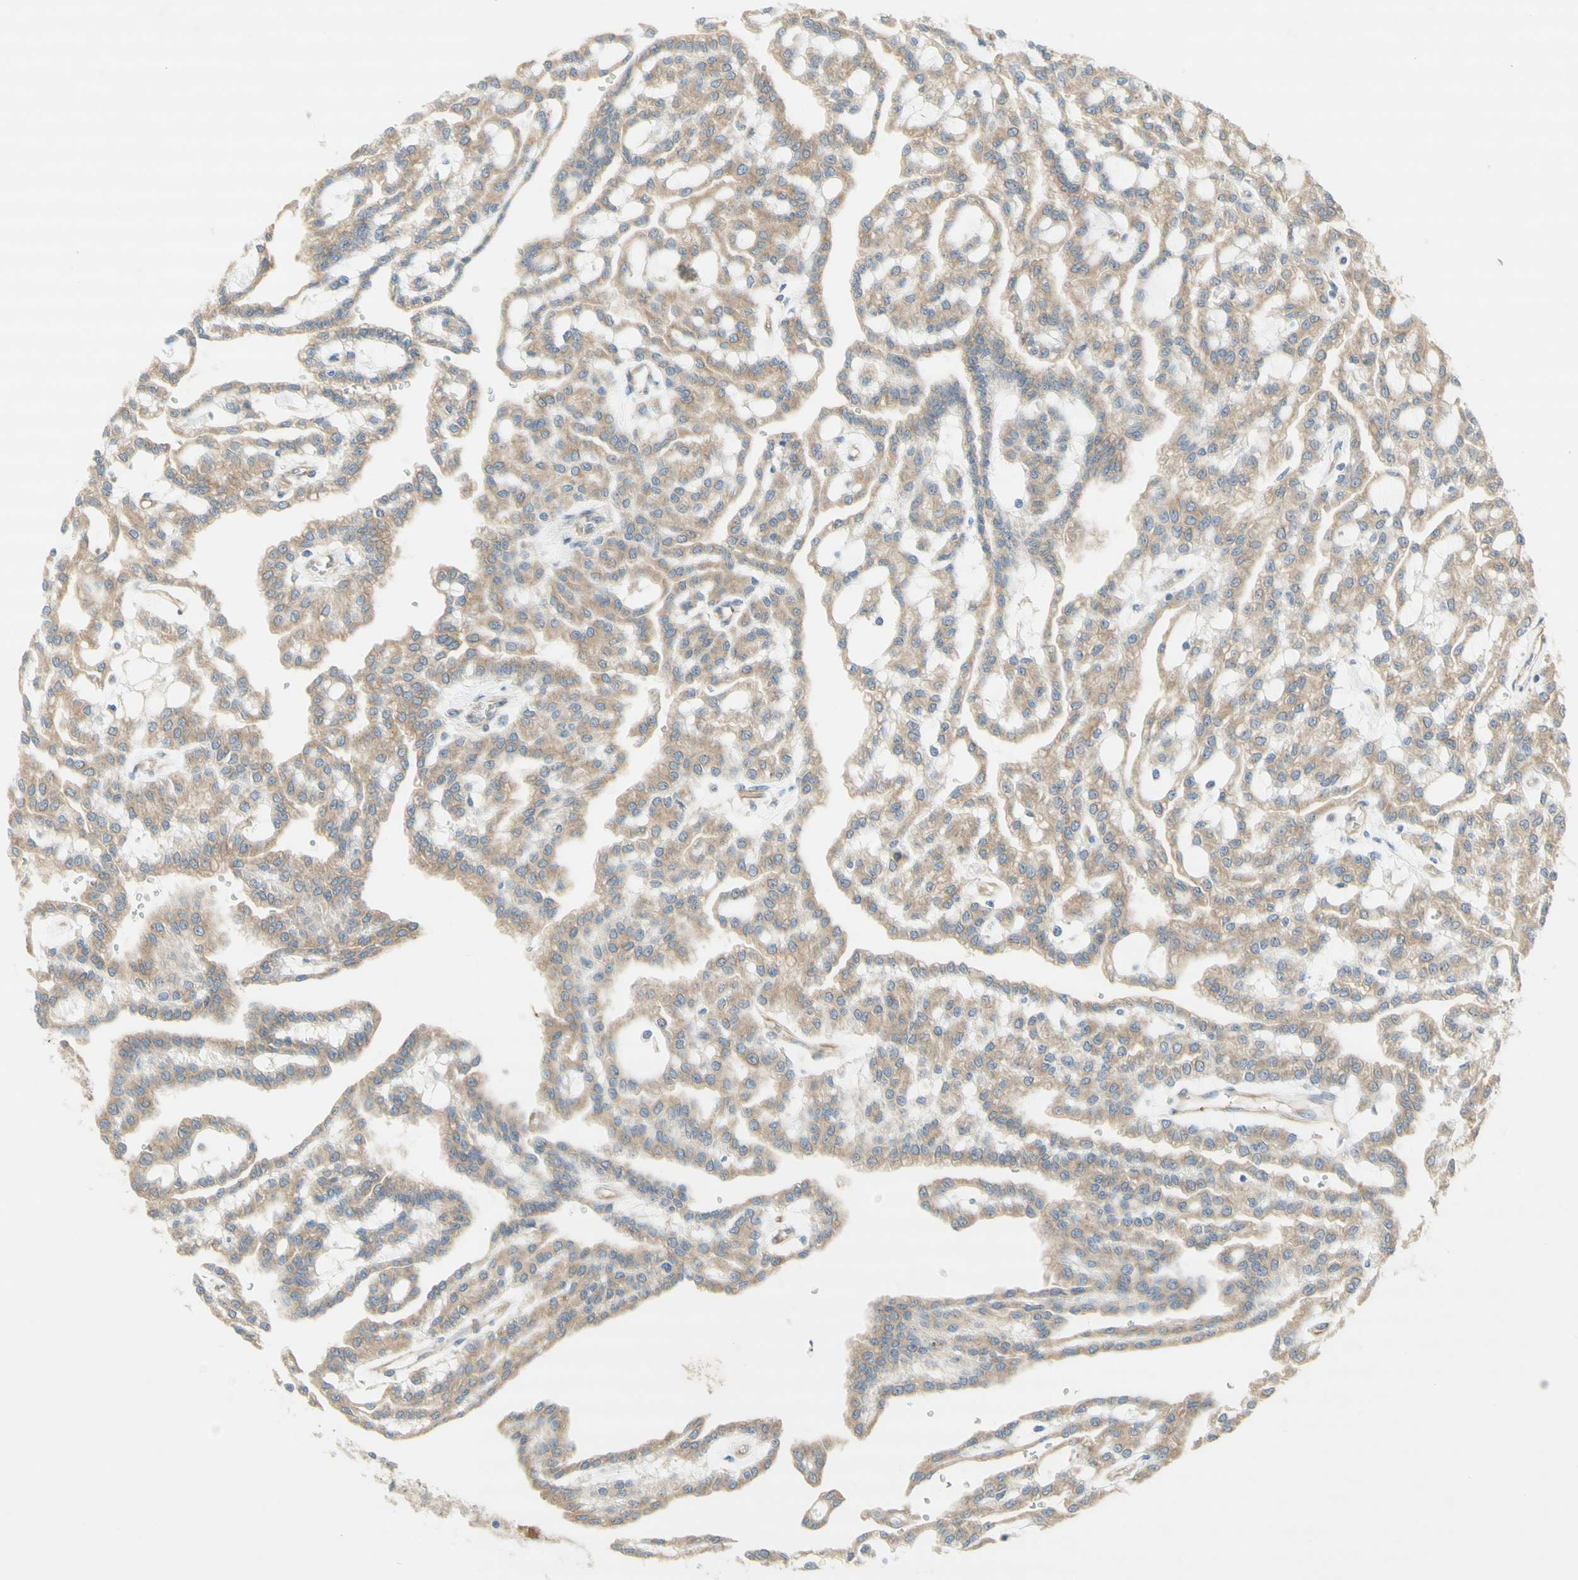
{"staining": {"intensity": "weak", "quantity": ">75%", "location": "cytoplasmic/membranous"}, "tissue": "renal cancer", "cell_type": "Tumor cells", "image_type": "cancer", "snomed": [{"axis": "morphology", "description": "Adenocarcinoma, NOS"}, {"axis": "topography", "description": "Kidney"}], "caption": "IHC micrograph of renal cancer (adenocarcinoma) stained for a protein (brown), which demonstrates low levels of weak cytoplasmic/membranous expression in approximately >75% of tumor cells.", "gene": "DYNC1H1", "patient": {"sex": "male", "age": 63}}